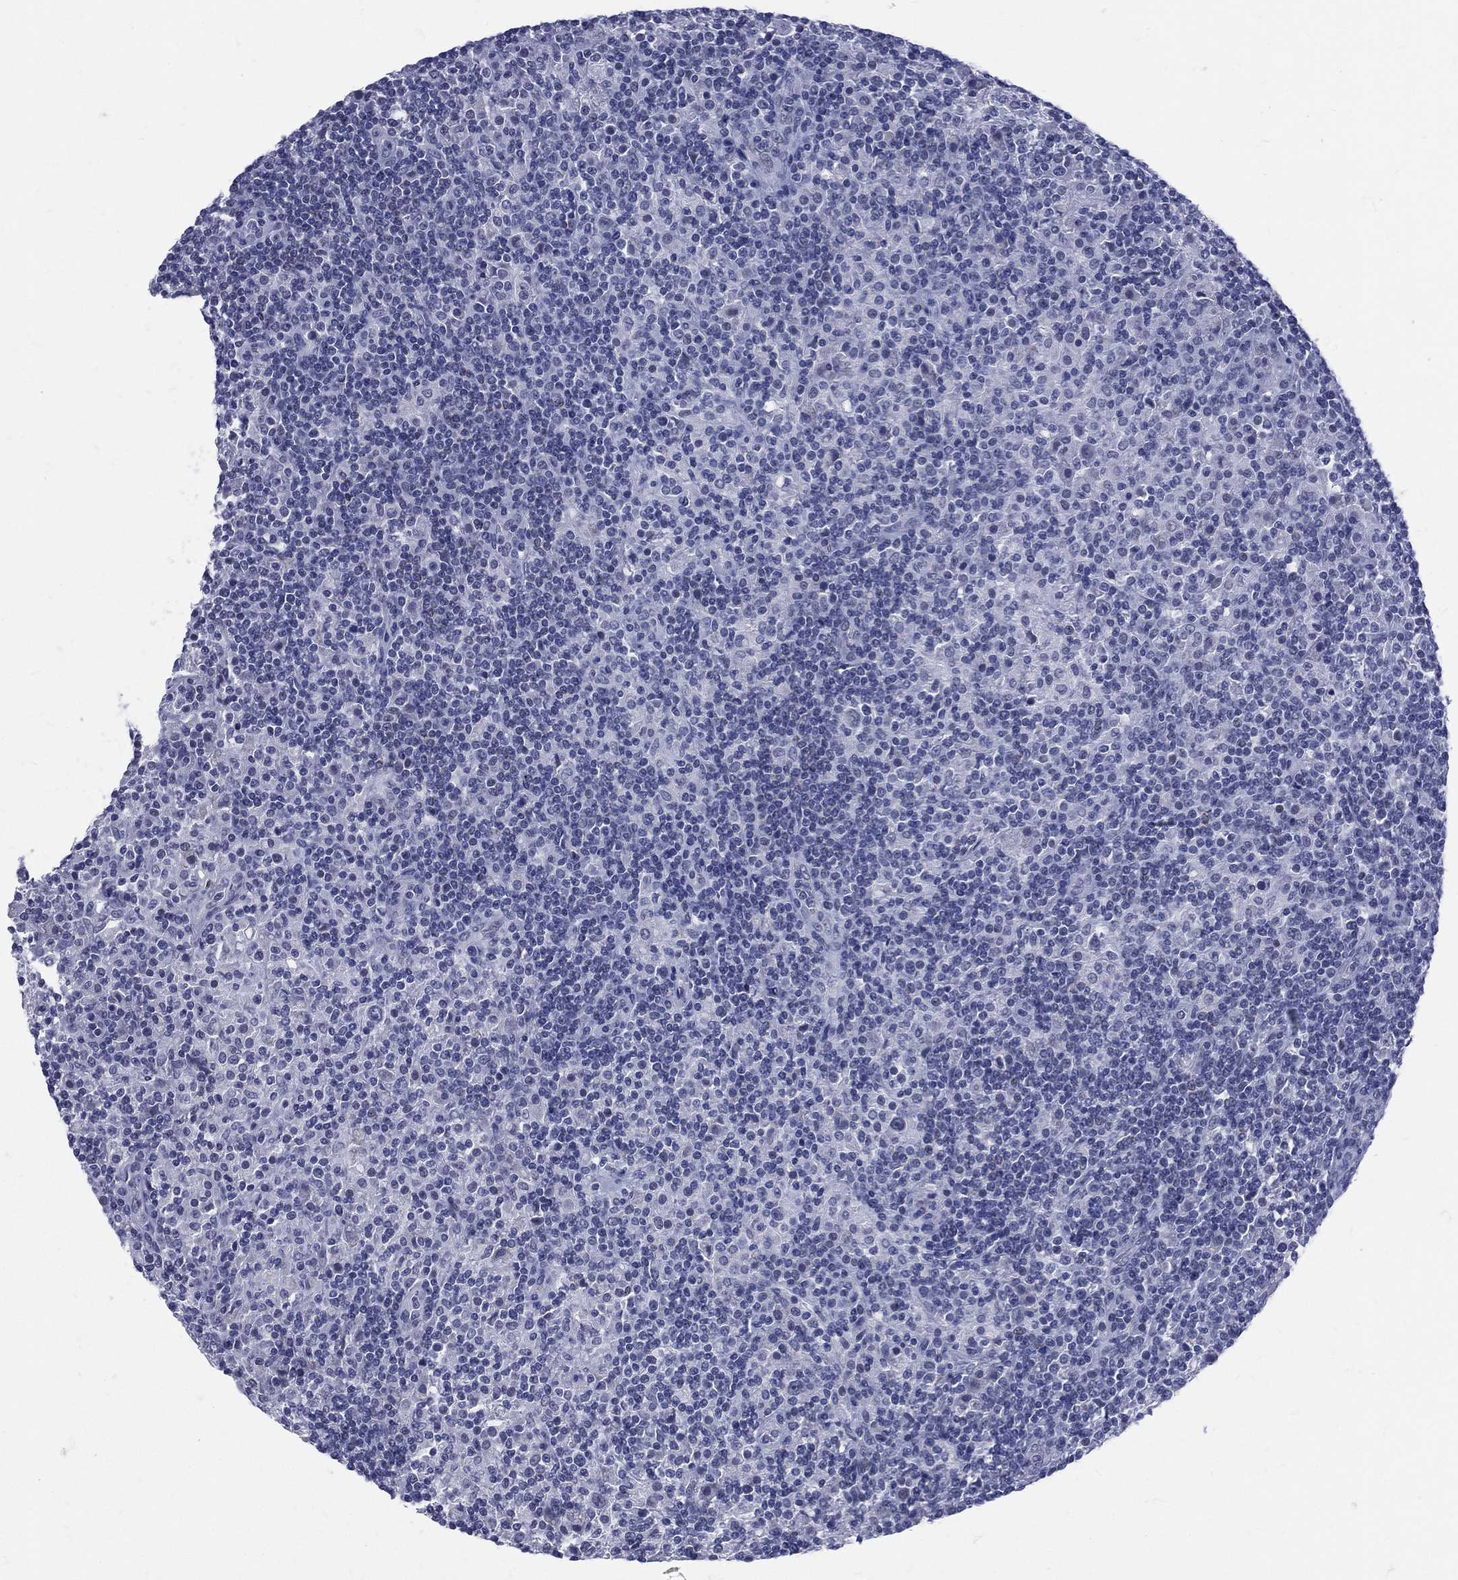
{"staining": {"intensity": "negative", "quantity": "none", "location": "none"}, "tissue": "lymphoma", "cell_type": "Tumor cells", "image_type": "cancer", "snomed": [{"axis": "morphology", "description": "Hodgkin's disease, NOS"}, {"axis": "topography", "description": "Lymph node"}], "caption": "IHC image of human lymphoma stained for a protein (brown), which displays no expression in tumor cells.", "gene": "MLLT10", "patient": {"sex": "male", "age": 70}}